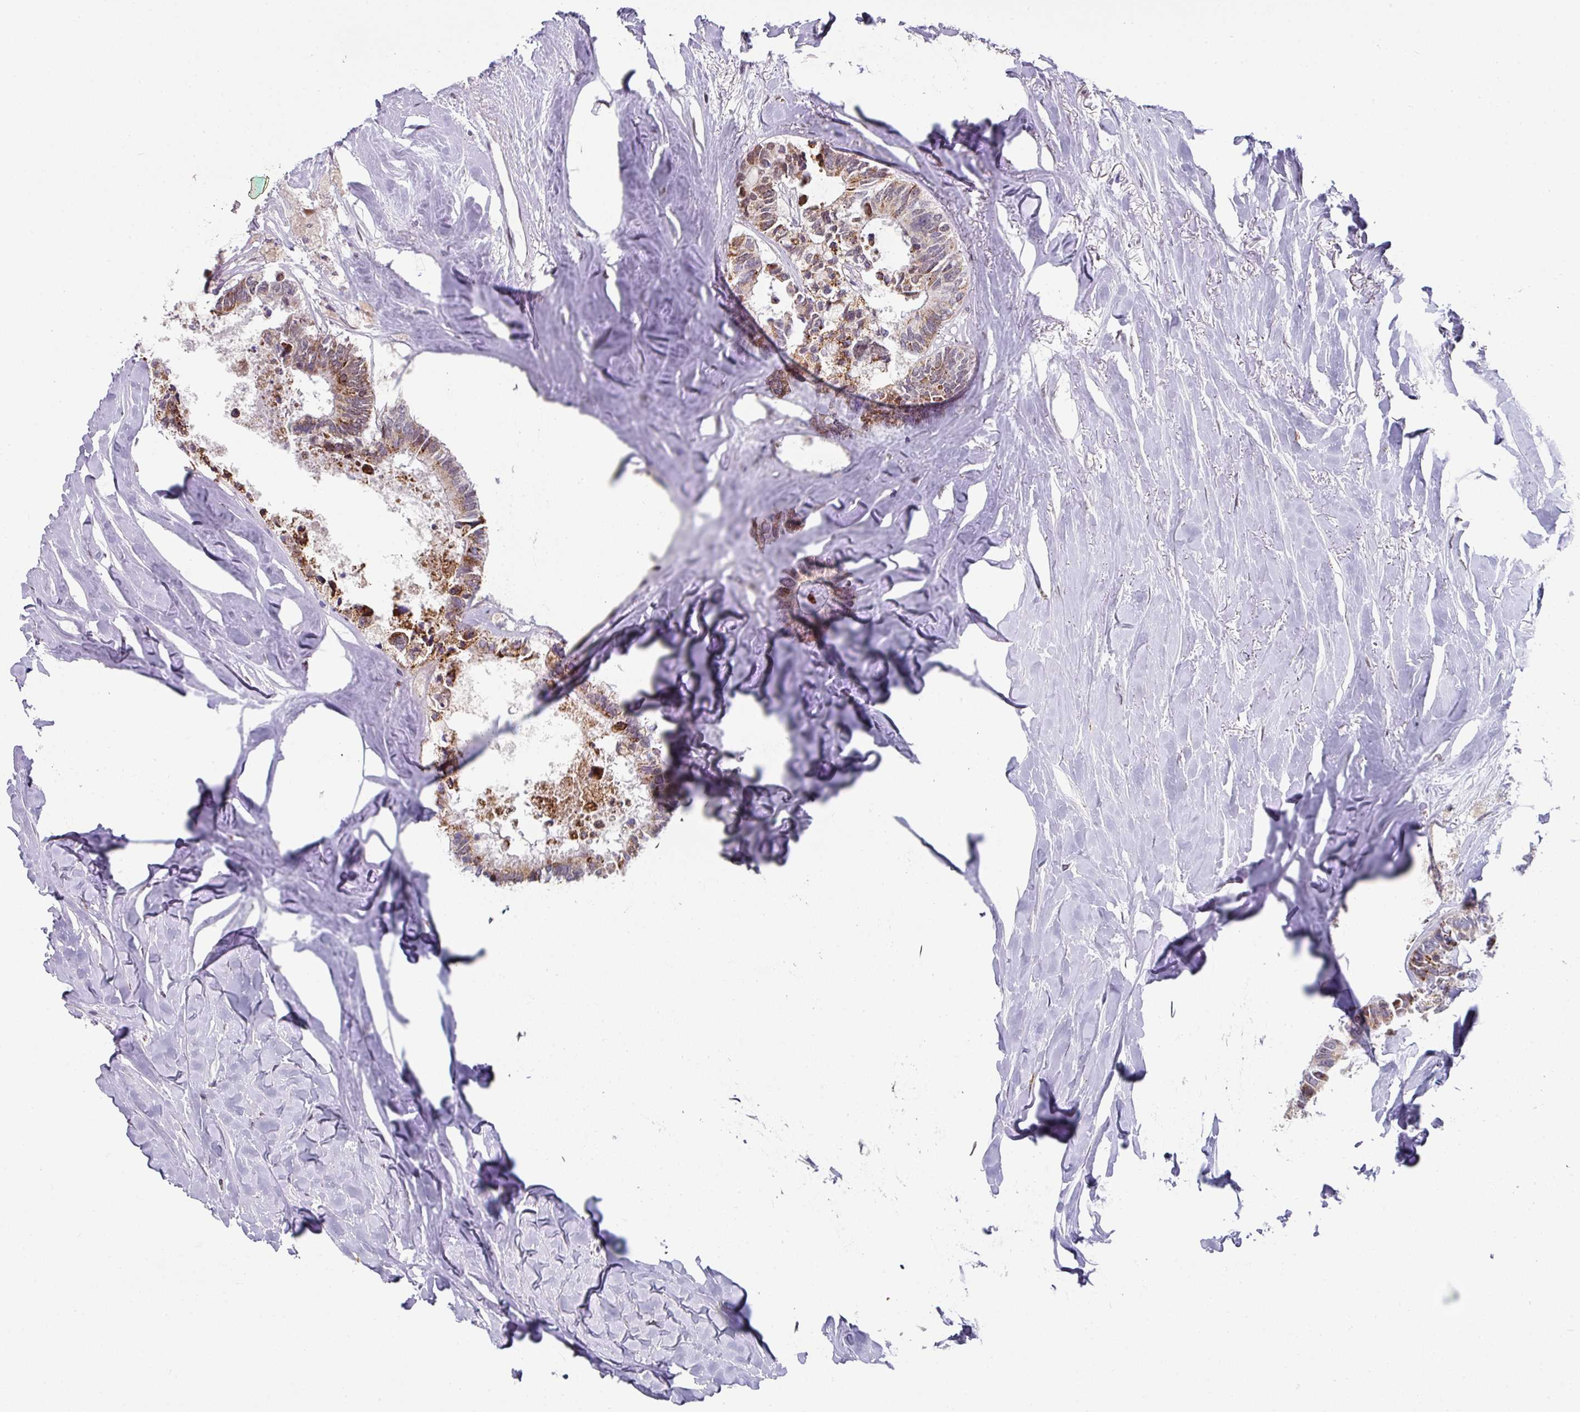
{"staining": {"intensity": "moderate", "quantity": ">75%", "location": "cytoplasmic/membranous"}, "tissue": "colorectal cancer", "cell_type": "Tumor cells", "image_type": "cancer", "snomed": [{"axis": "morphology", "description": "Adenocarcinoma, NOS"}, {"axis": "topography", "description": "Colon"}, {"axis": "topography", "description": "Rectum"}], "caption": "About >75% of tumor cells in human colorectal cancer (adenocarcinoma) reveal moderate cytoplasmic/membranous protein expression as visualized by brown immunohistochemical staining.", "gene": "CBX7", "patient": {"sex": "male", "age": 57}}